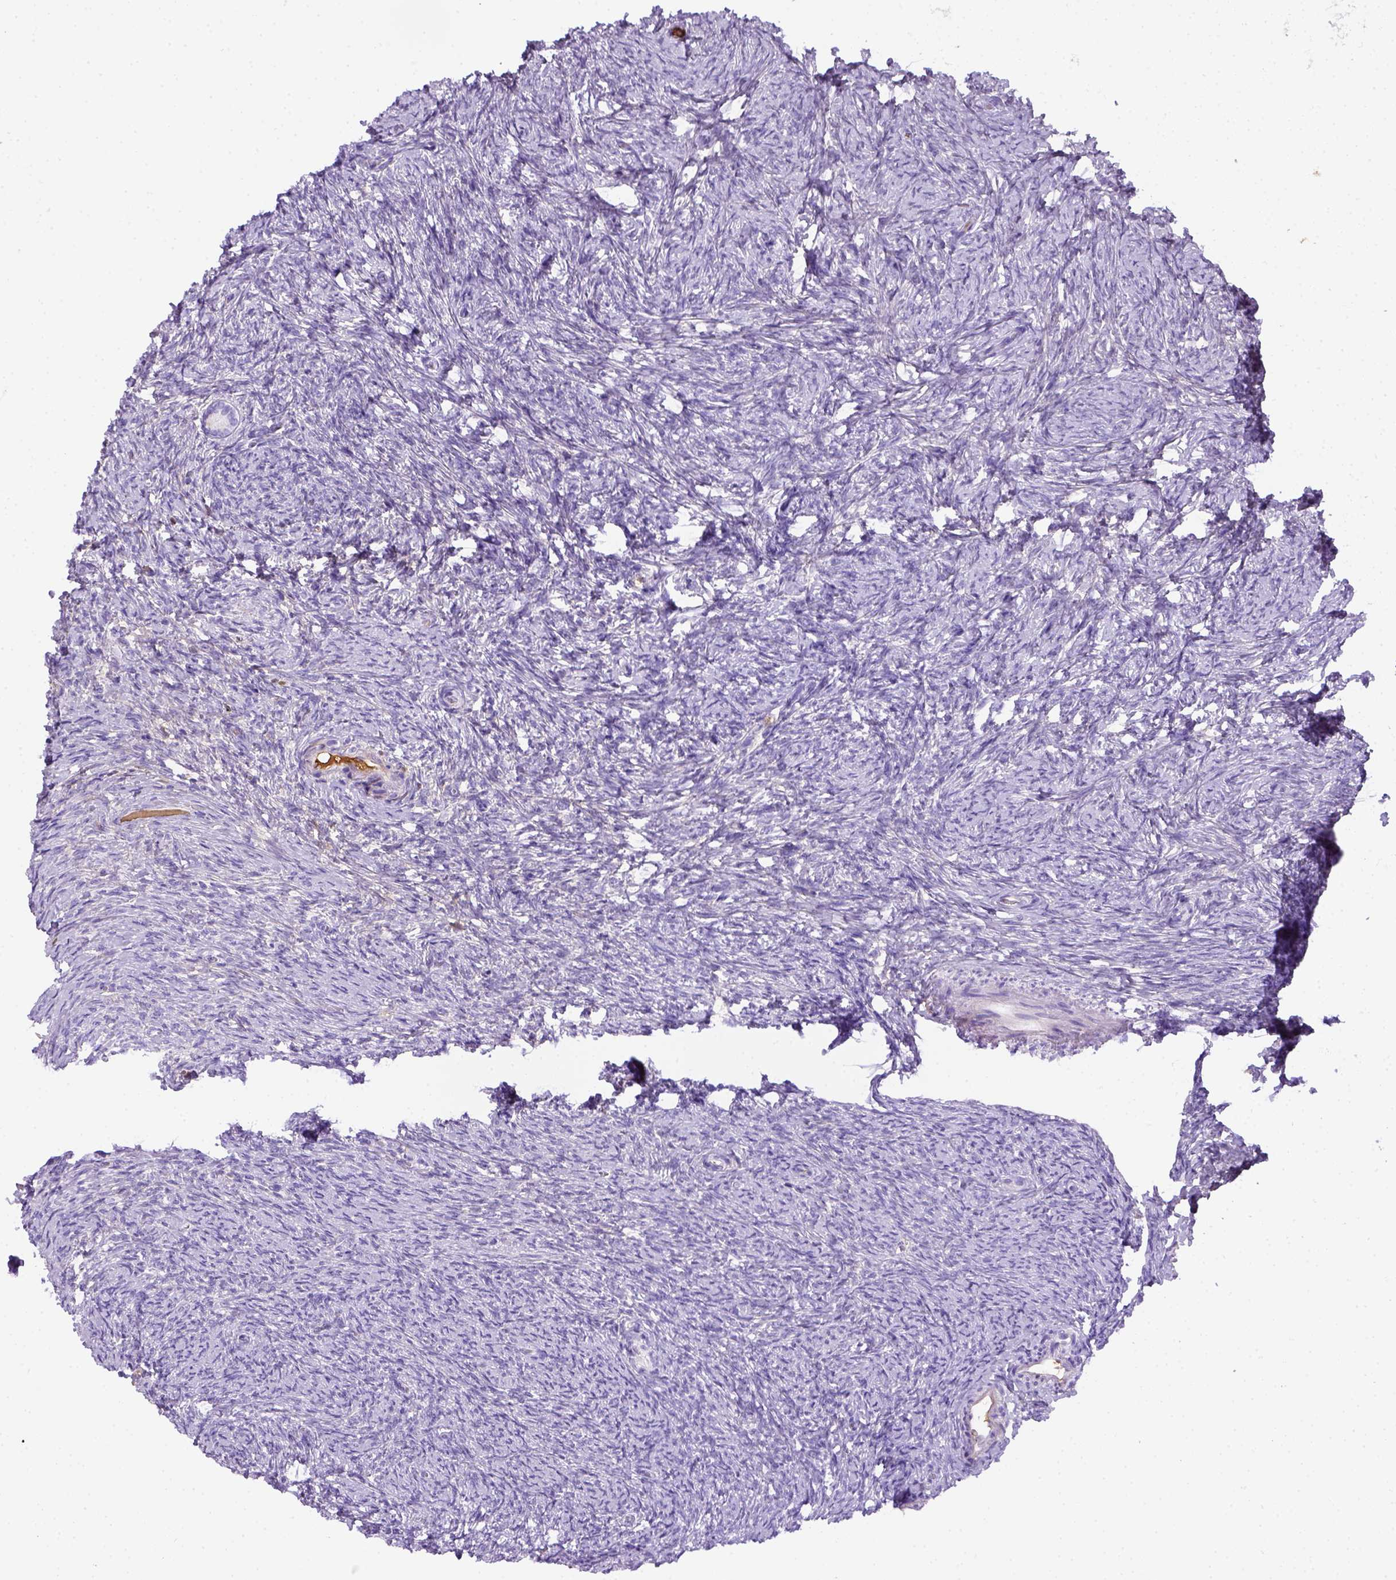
{"staining": {"intensity": "negative", "quantity": "none", "location": "none"}, "tissue": "ovary", "cell_type": "Ovarian stroma cells", "image_type": "normal", "snomed": [{"axis": "morphology", "description": "Normal tissue, NOS"}, {"axis": "topography", "description": "Ovary"}], "caption": "A high-resolution histopathology image shows IHC staining of benign ovary, which demonstrates no significant positivity in ovarian stroma cells.", "gene": "ITIH4", "patient": {"sex": "female", "age": 39}}